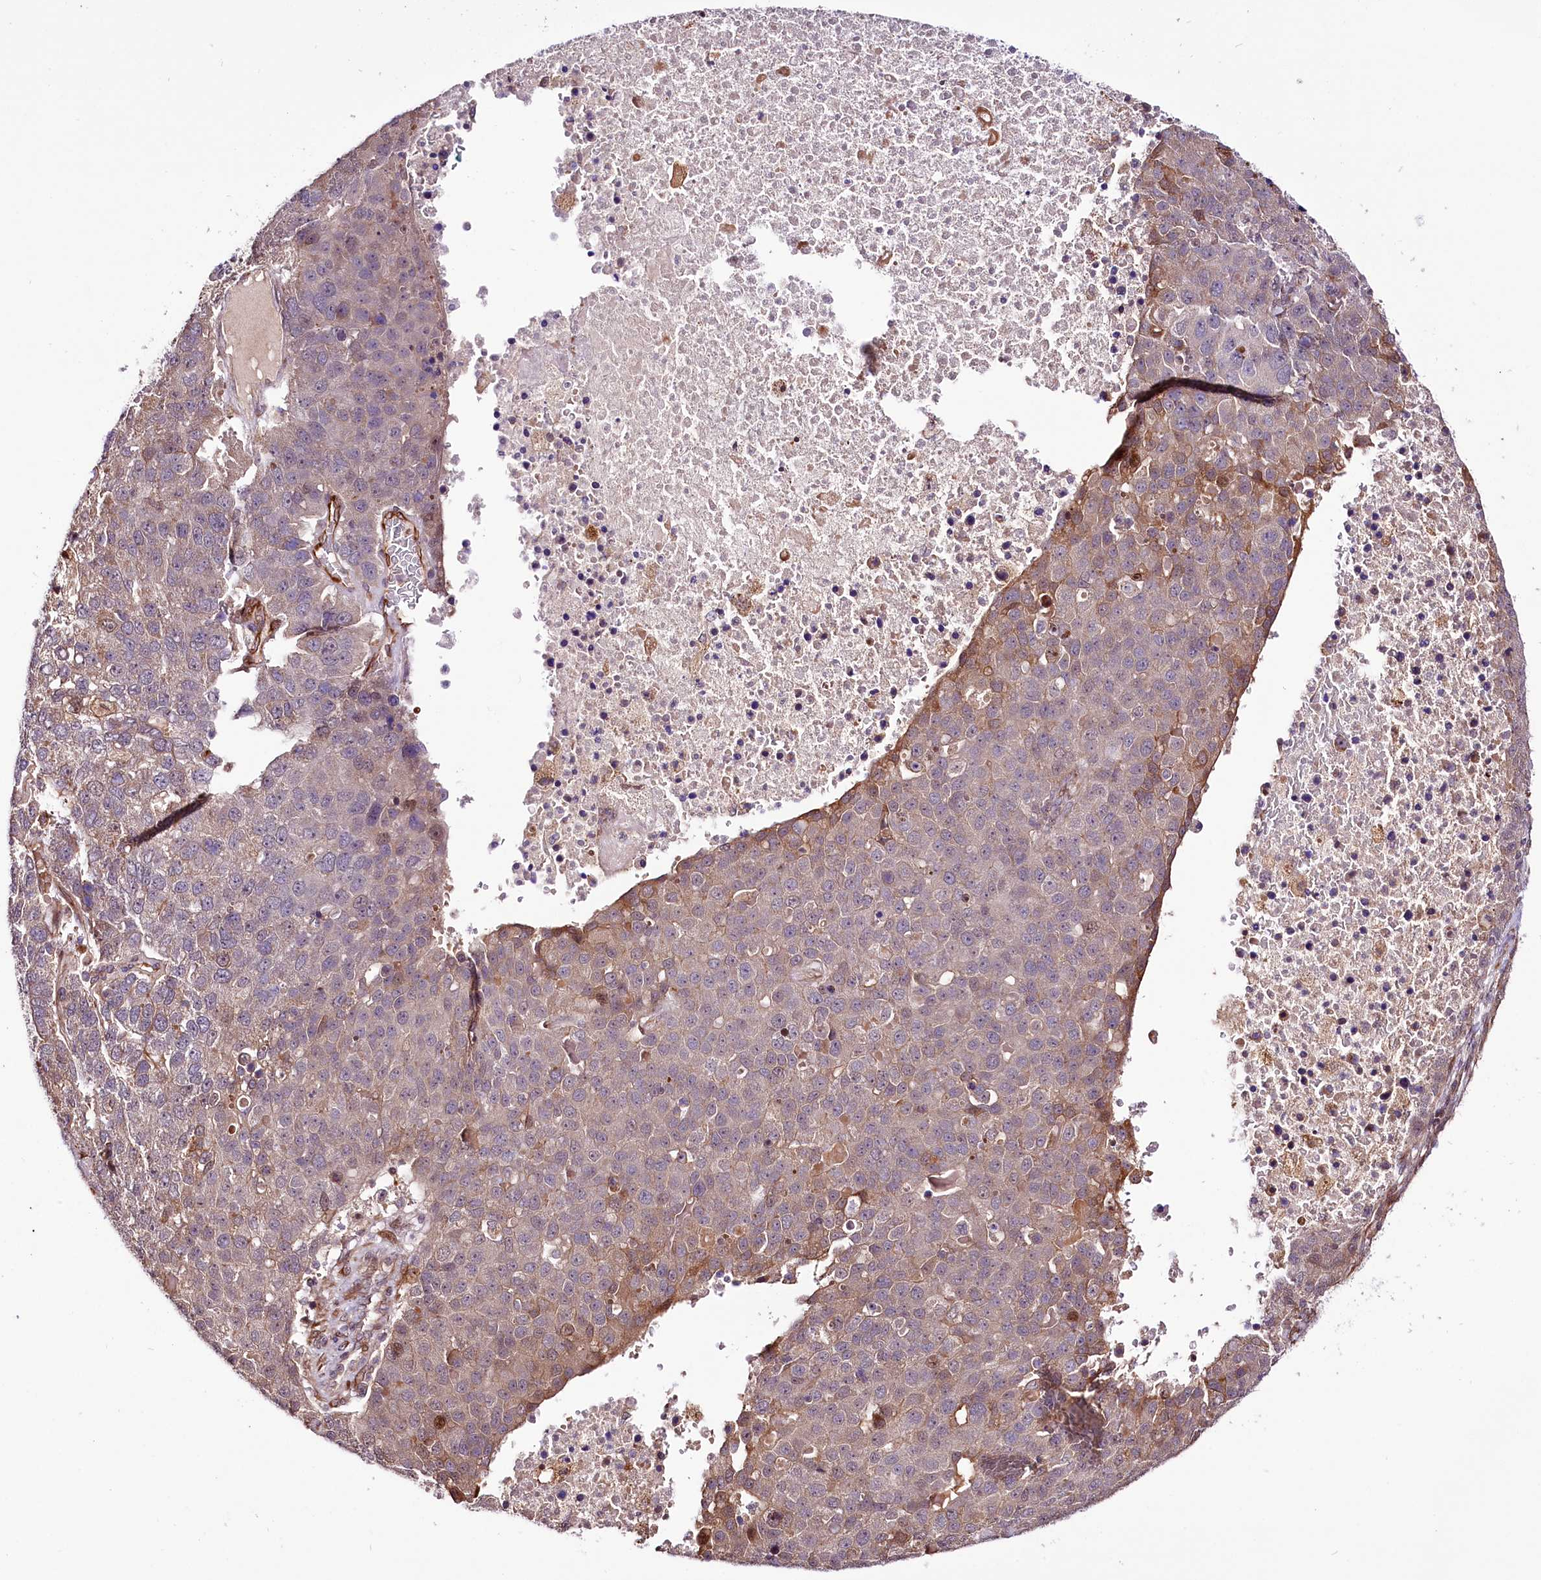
{"staining": {"intensity": "weak", "quantity": "<25%", "location": "cytoplasmic/membranous"}, "tissue": "pancreatic cancer", "cell_type": "Tumor cells", "image_type": "cancer", "snomed": [{"axis": "morphology", "description": "Adenocarcinoma, NOS"}, {"axis": "topography", "description": "Pancreas"}], "caption": "A high-resolution image shows IHC staining of pancreatic cancer, which demonstrates no significant expression in tumor cells.", "gene": "CUTC", "patient": {"sex": "female", "age": 61}}